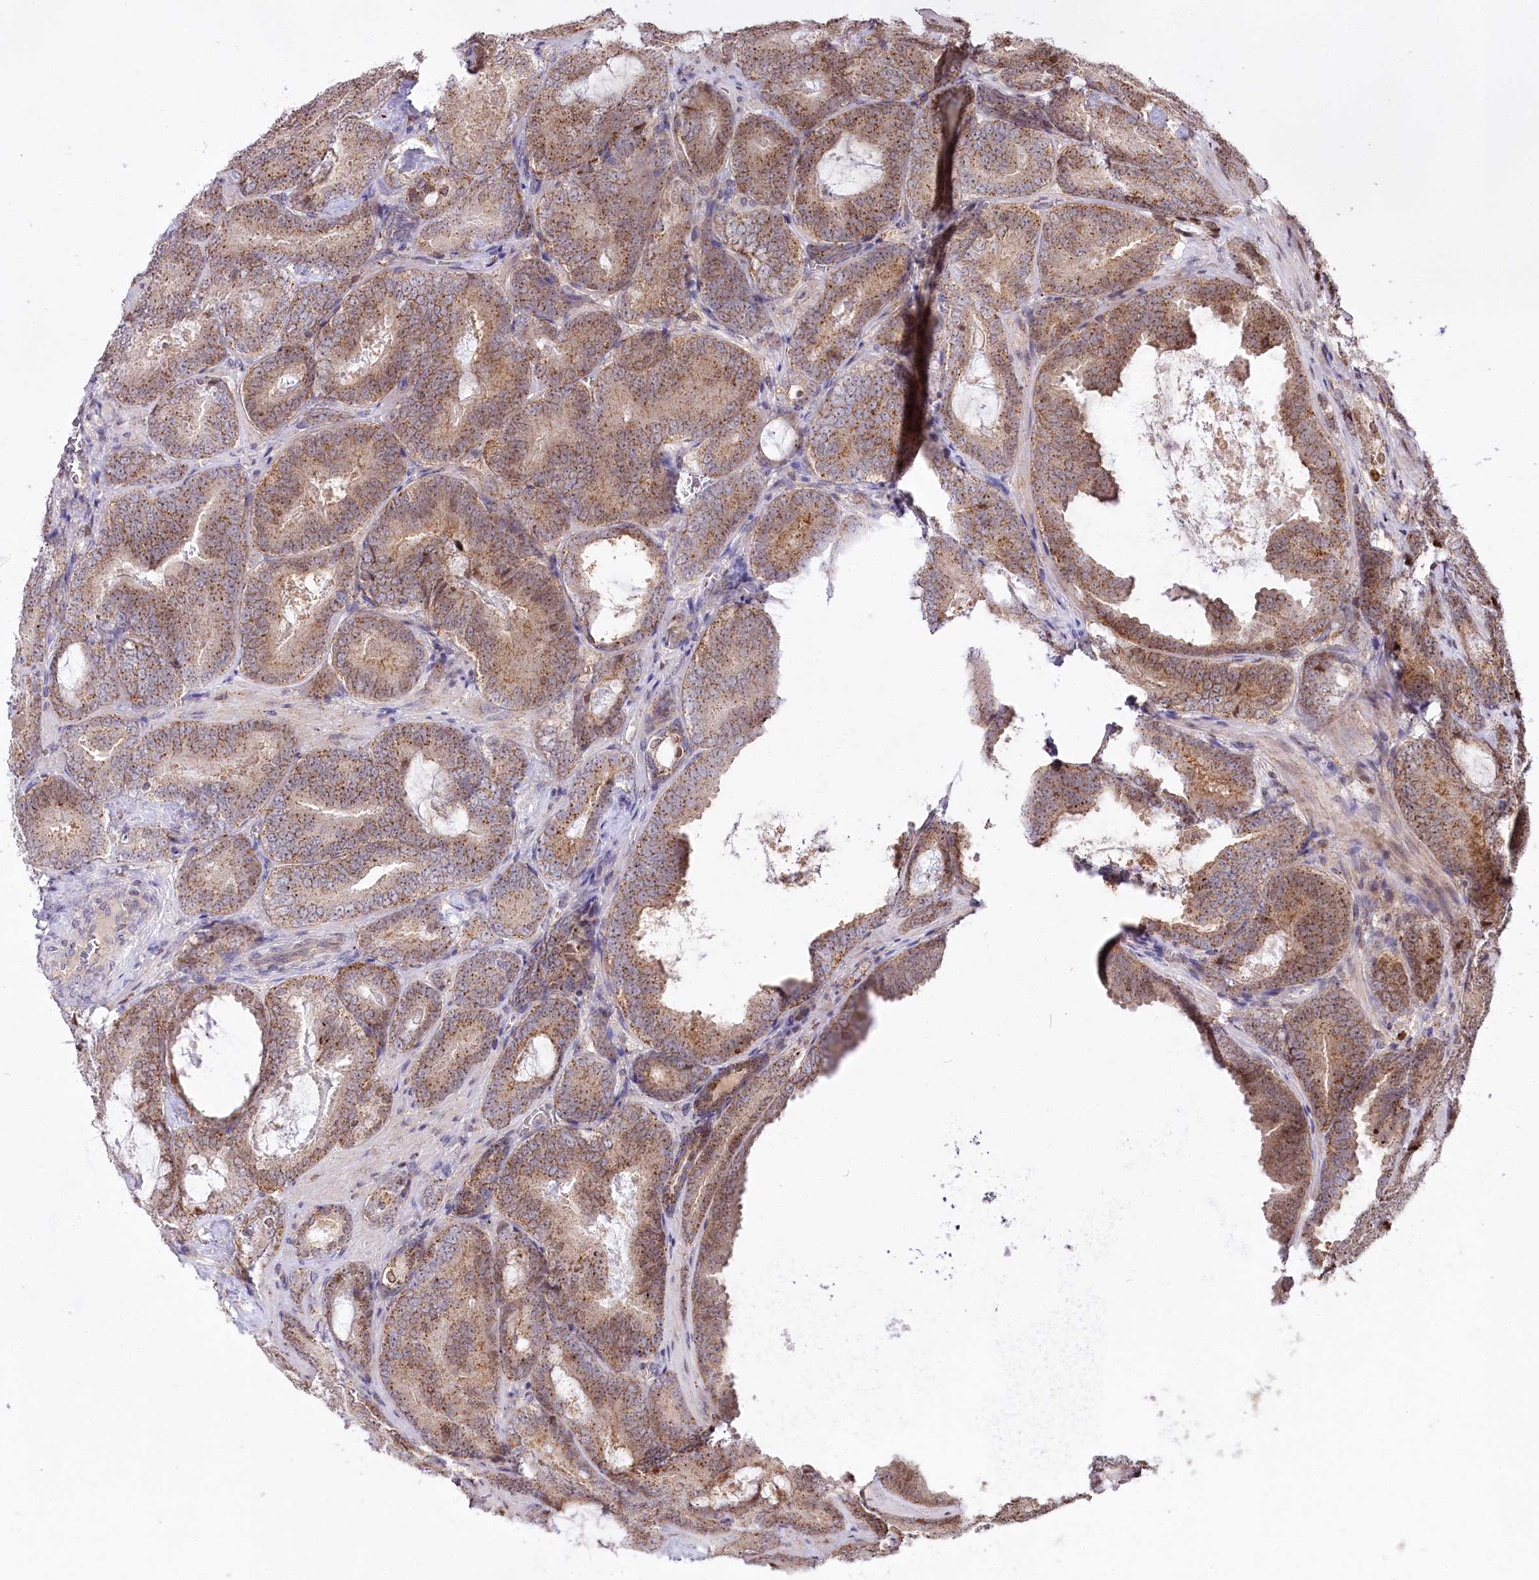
{"staining": {"intensity": "moderate", "quantity": ">75%", "location": "cytoplasmic/membranous"}, "tissue": "prostate cancer", "cell_type": "Tumor cells", "image_type": "cancer", "snomed": [{"axis": "morphology", "description": "Adenocarcinoma, Low grade"}, {"axis": "topography", "description": "Prostate"}], "caption": "Protein analysis of prostate cancer tissue shows moderate cytoplasmic/membranous positivity in about >75% of tumor cells.", "gene": "ZFYVE27", "patient": {"sex": "male", "age": 60}}